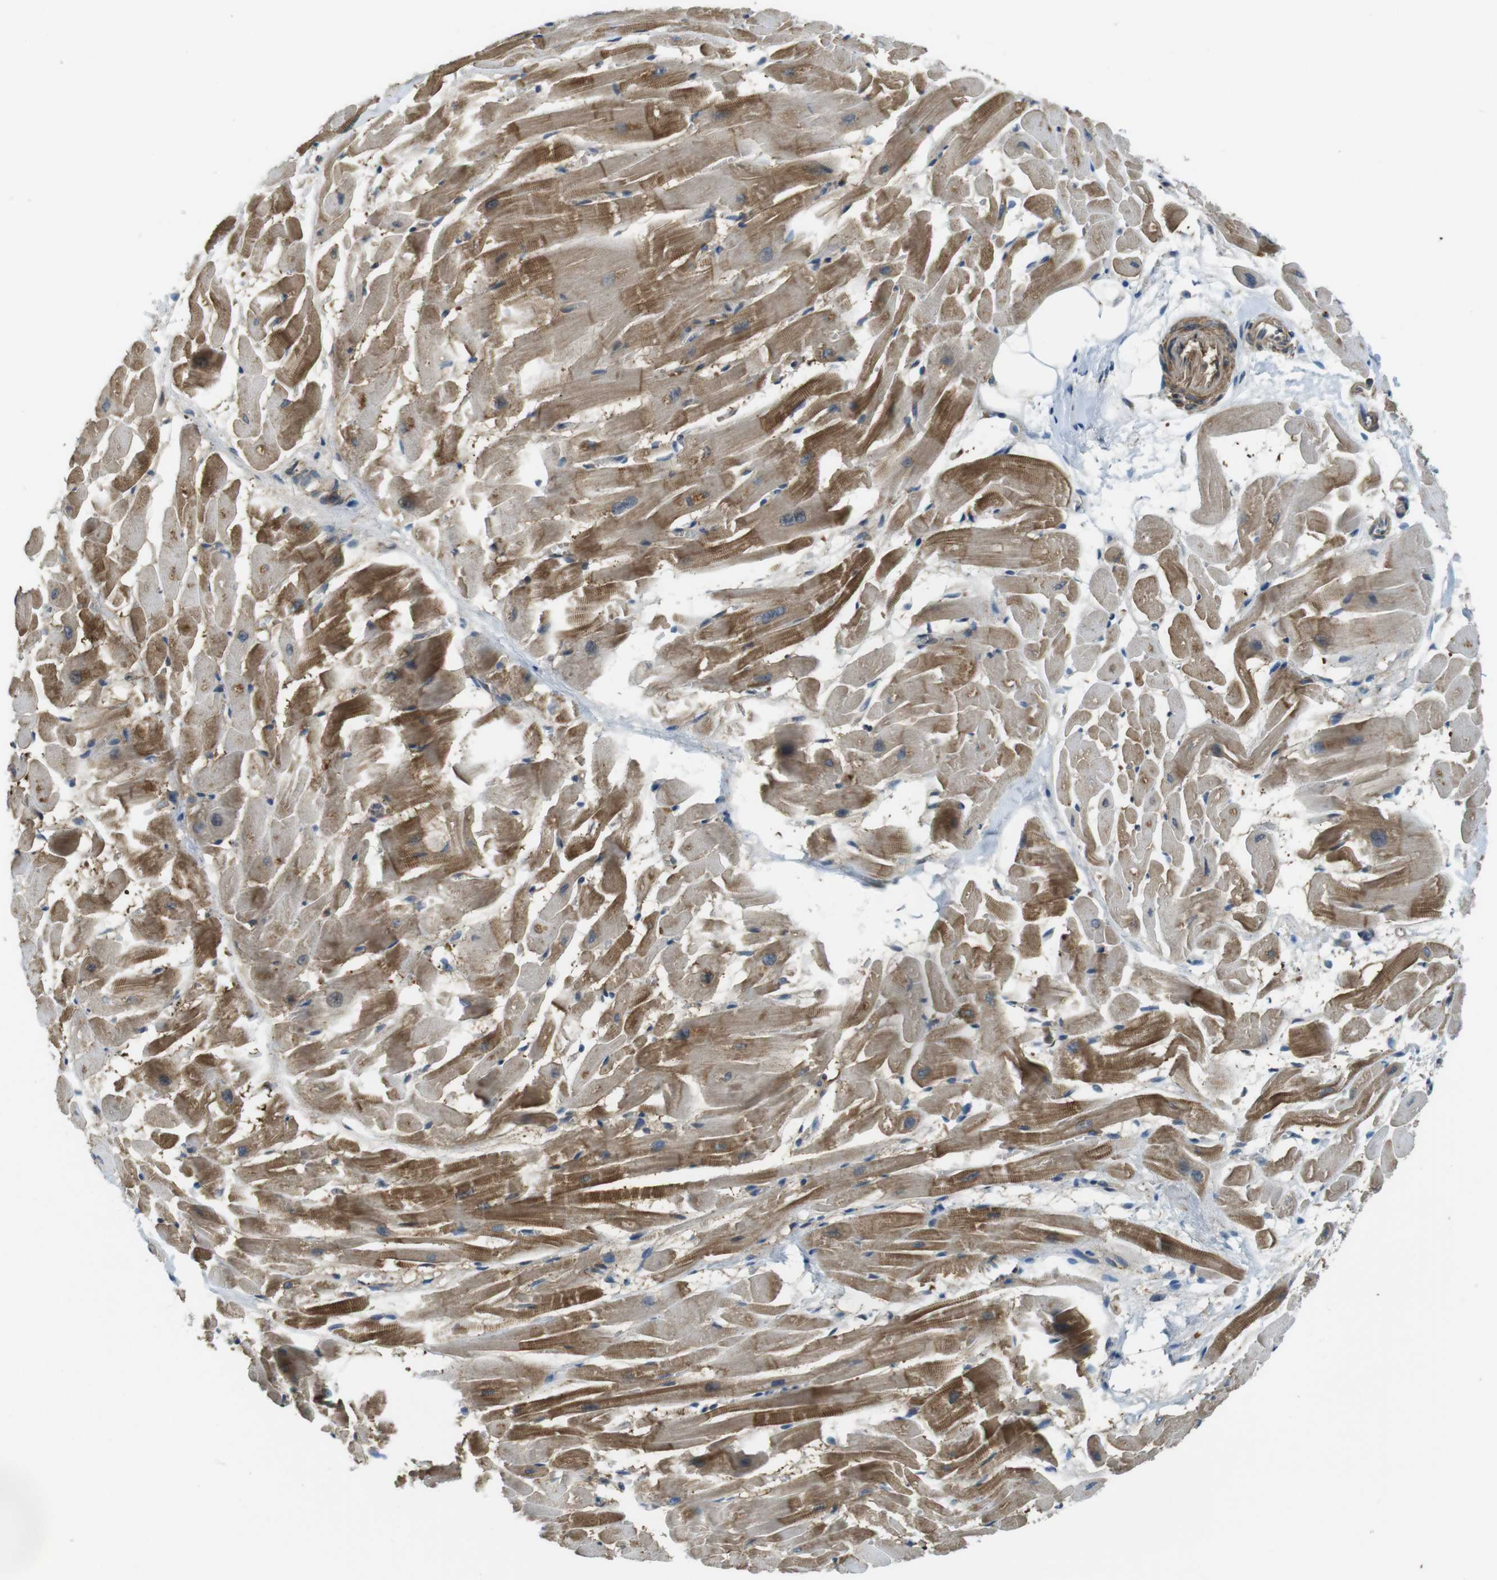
{"staining": {"intensity": "moderate", "quantity": ">75%", "location": "cytoplasmic/membranous"}, "tissue": "heart muscle", "cell_type": "Cardiomyocytes", "image_type": "normal", "snomed": [{"axis": "morphology", "description": "Normal tissue, NOS"}, {"axis": "topography", "description": "Heart"}], "caption": "Immunohistochemical staining of normal human heart muscle exhibits moderate cytoplasmic/membranous protein expression in about >75% of cardiomyocytes.", "gene": "LRRC3B", "patient": {"sex": "female", "age": 19}}